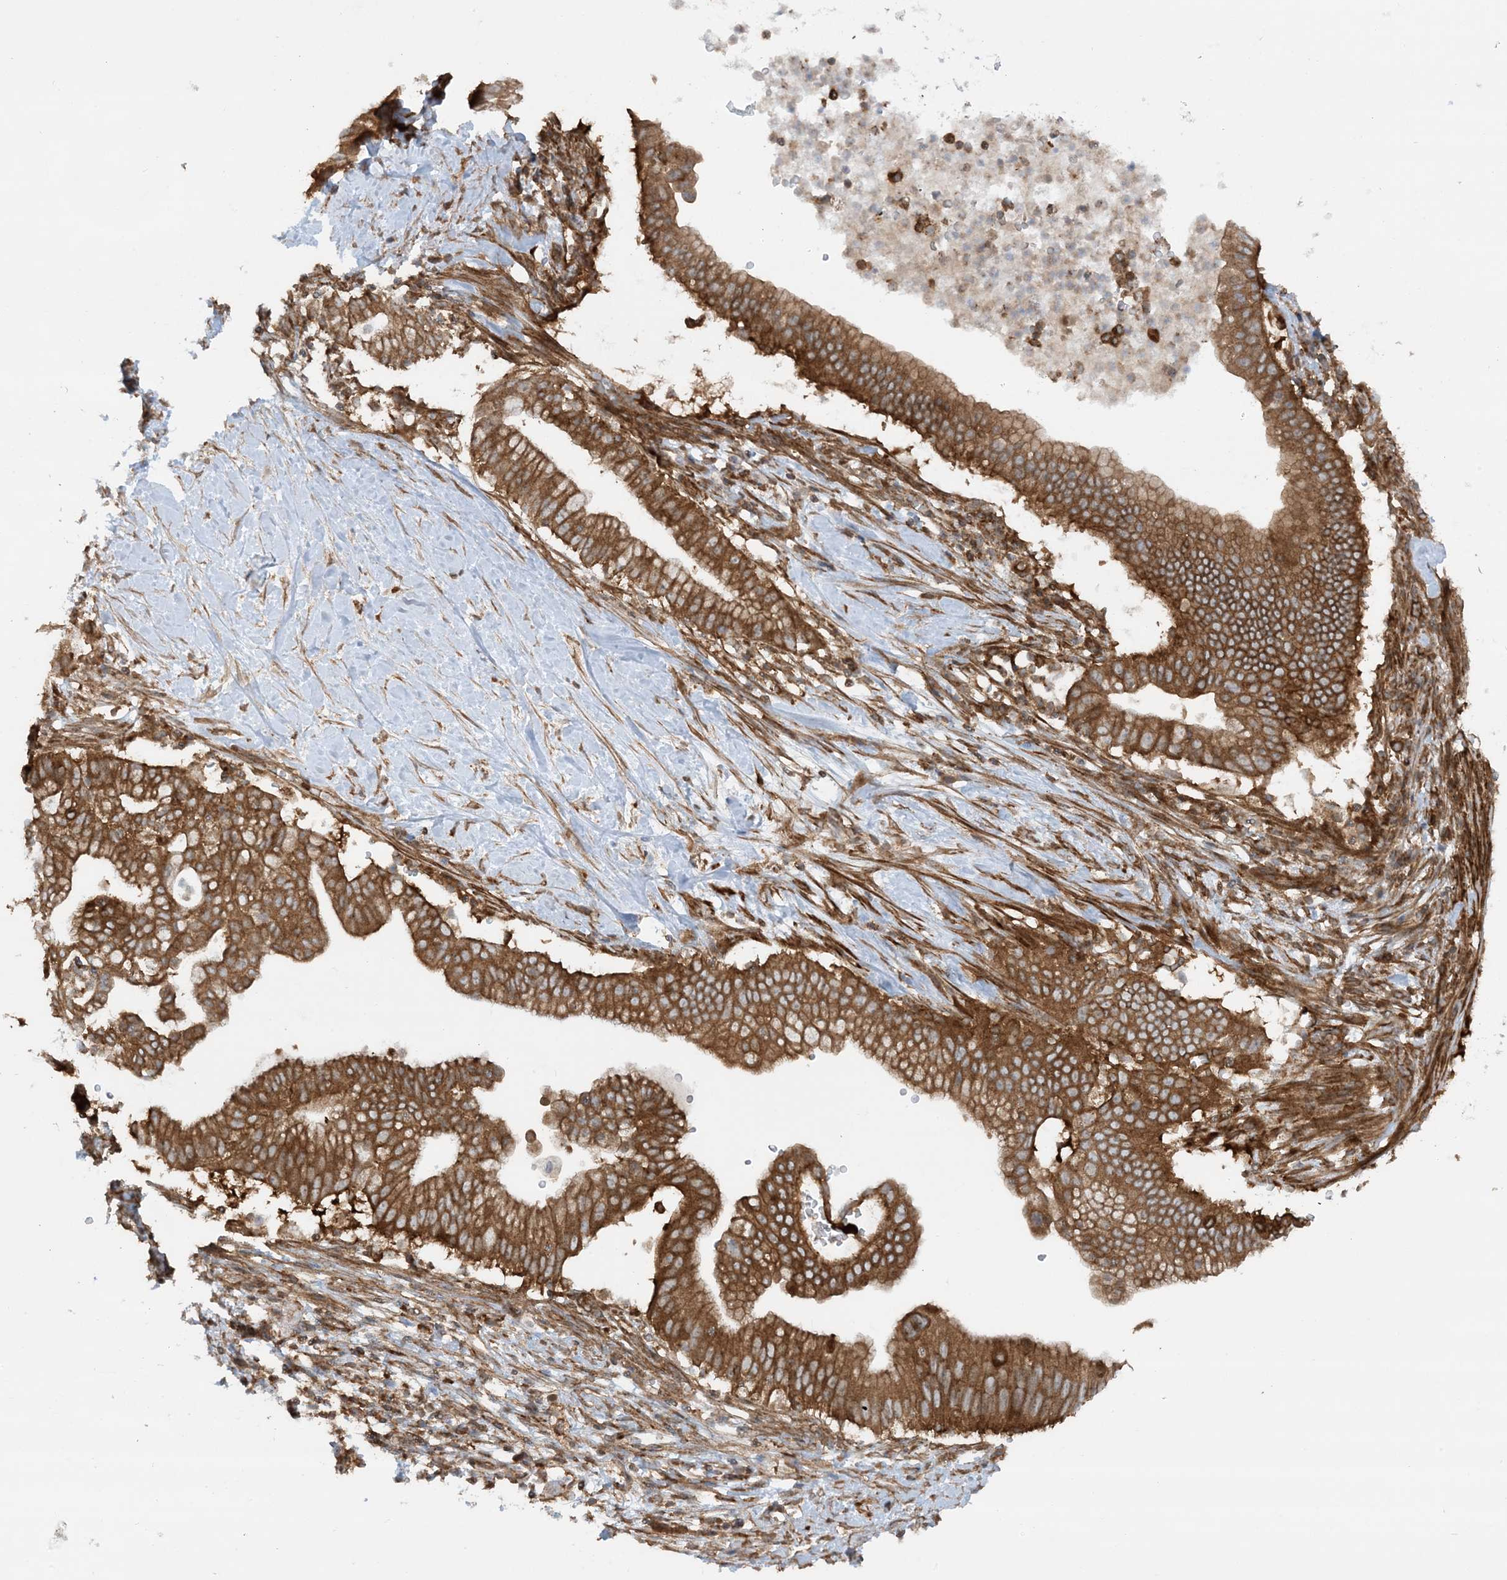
{"staining": {"intensity": "strong", "quantity": ">75%", "location": "cytoplasmic/membranous"}, "tissue": "pancreatic cancer", "cell_type": "Tumor cells", "image_type": "cancer", "snomed": [{"axis": "morphology", "description": "Adenocarcinoma, NOS"}, {"axis": "topography", "description": "Pancreas"}], "caption": "IHC of pancreatic adenocarcinoma exhibits high levels of strong cytoplasmic/membranous expression in about >75% of tumor cells.", "gene": "STAM2", "patient": {"sex": "male", "age": 68}}